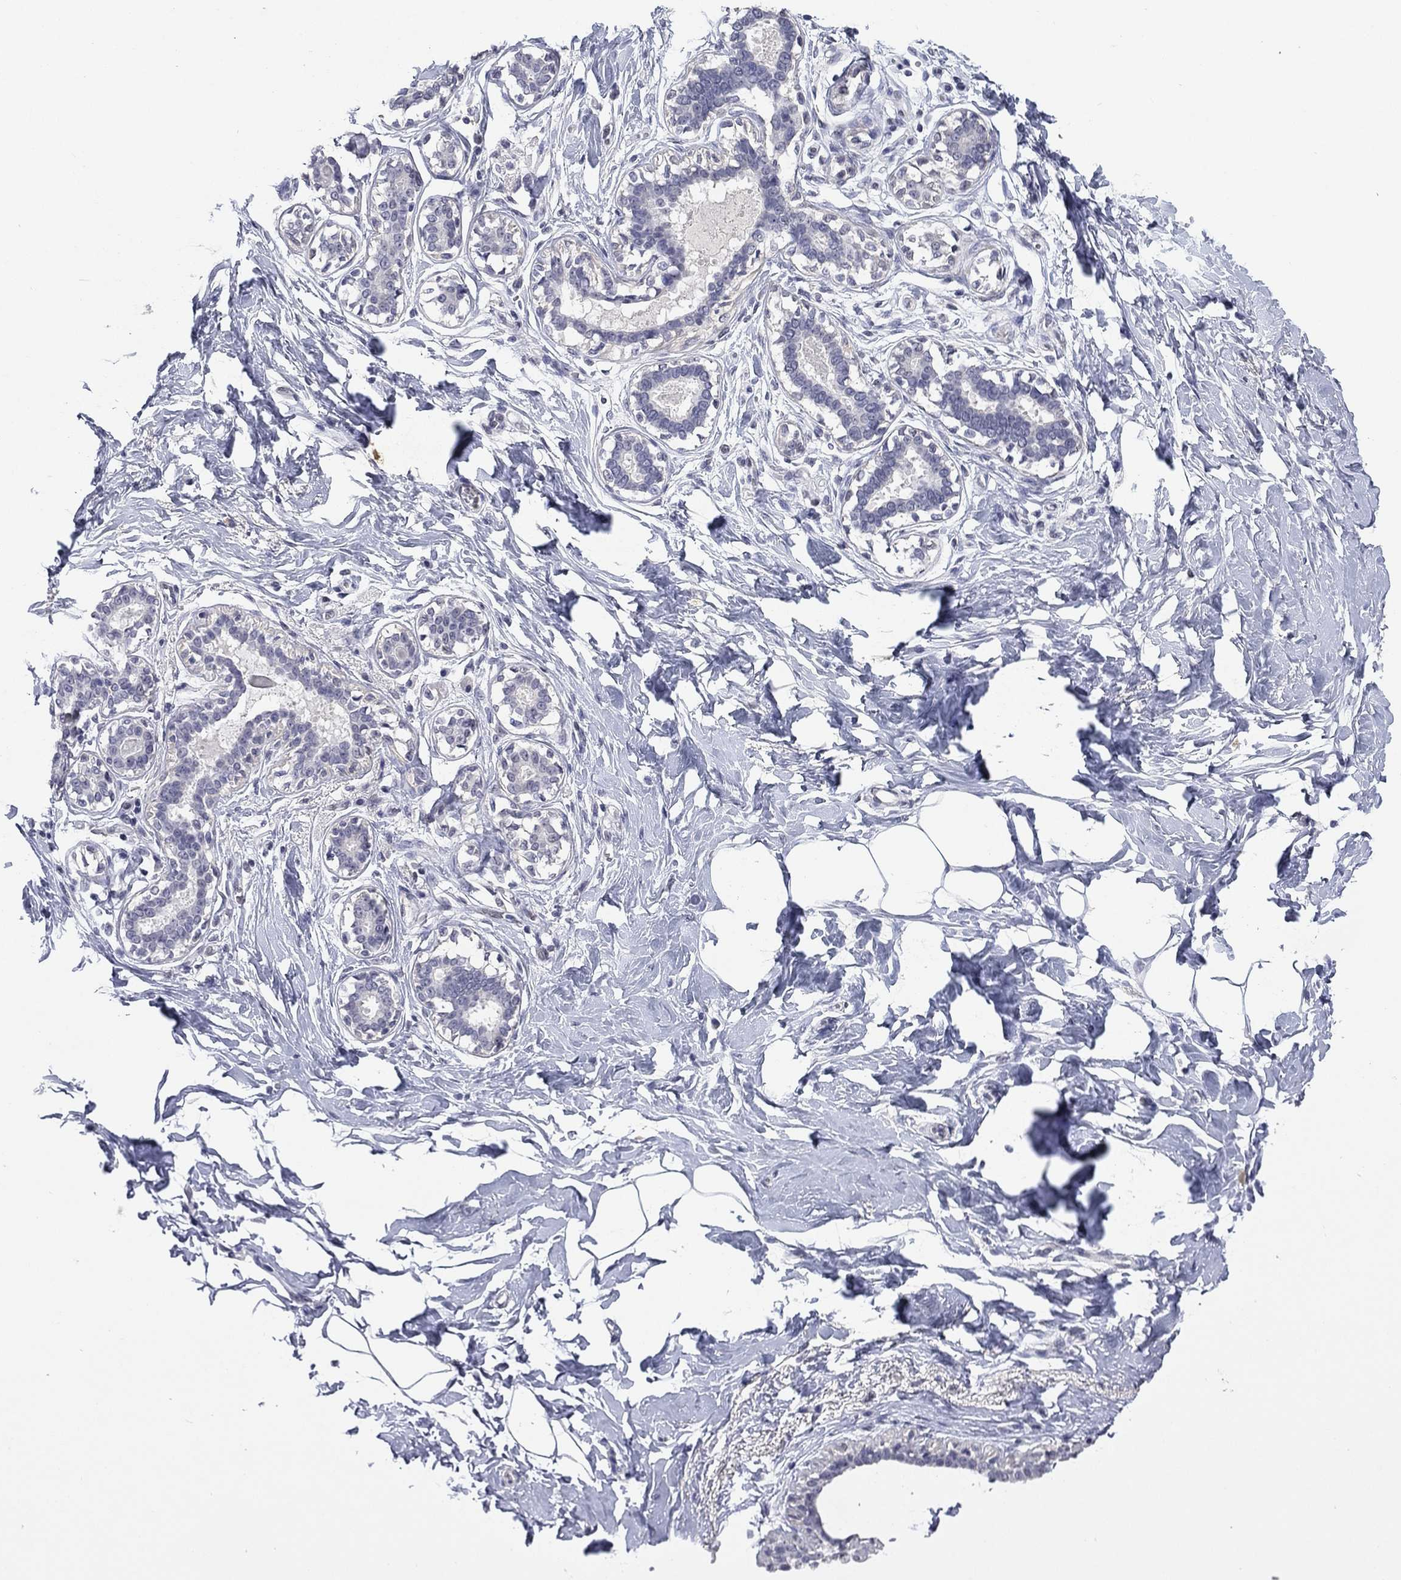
{"staining": {"intensity": "negative", "quantity": "none", "location": "none"}, "tissue": "breast", "cell_type": "Adipocytes", "image_type": "normal", "snomed": [{"axis": "morphology", "description": "Normal tissue, NOS"}, {"axis": "morphology", "description": "Lobular carcinoma, in situ"}, {"axis": "topography", "description": "Breast"}], "caption": "This is an immunohistochemistry micrograph of unremarkable breast. There is no positivity in adipocytes.", "gene": "SLC51A", "patient": {"sex": "female", "age": 35}}